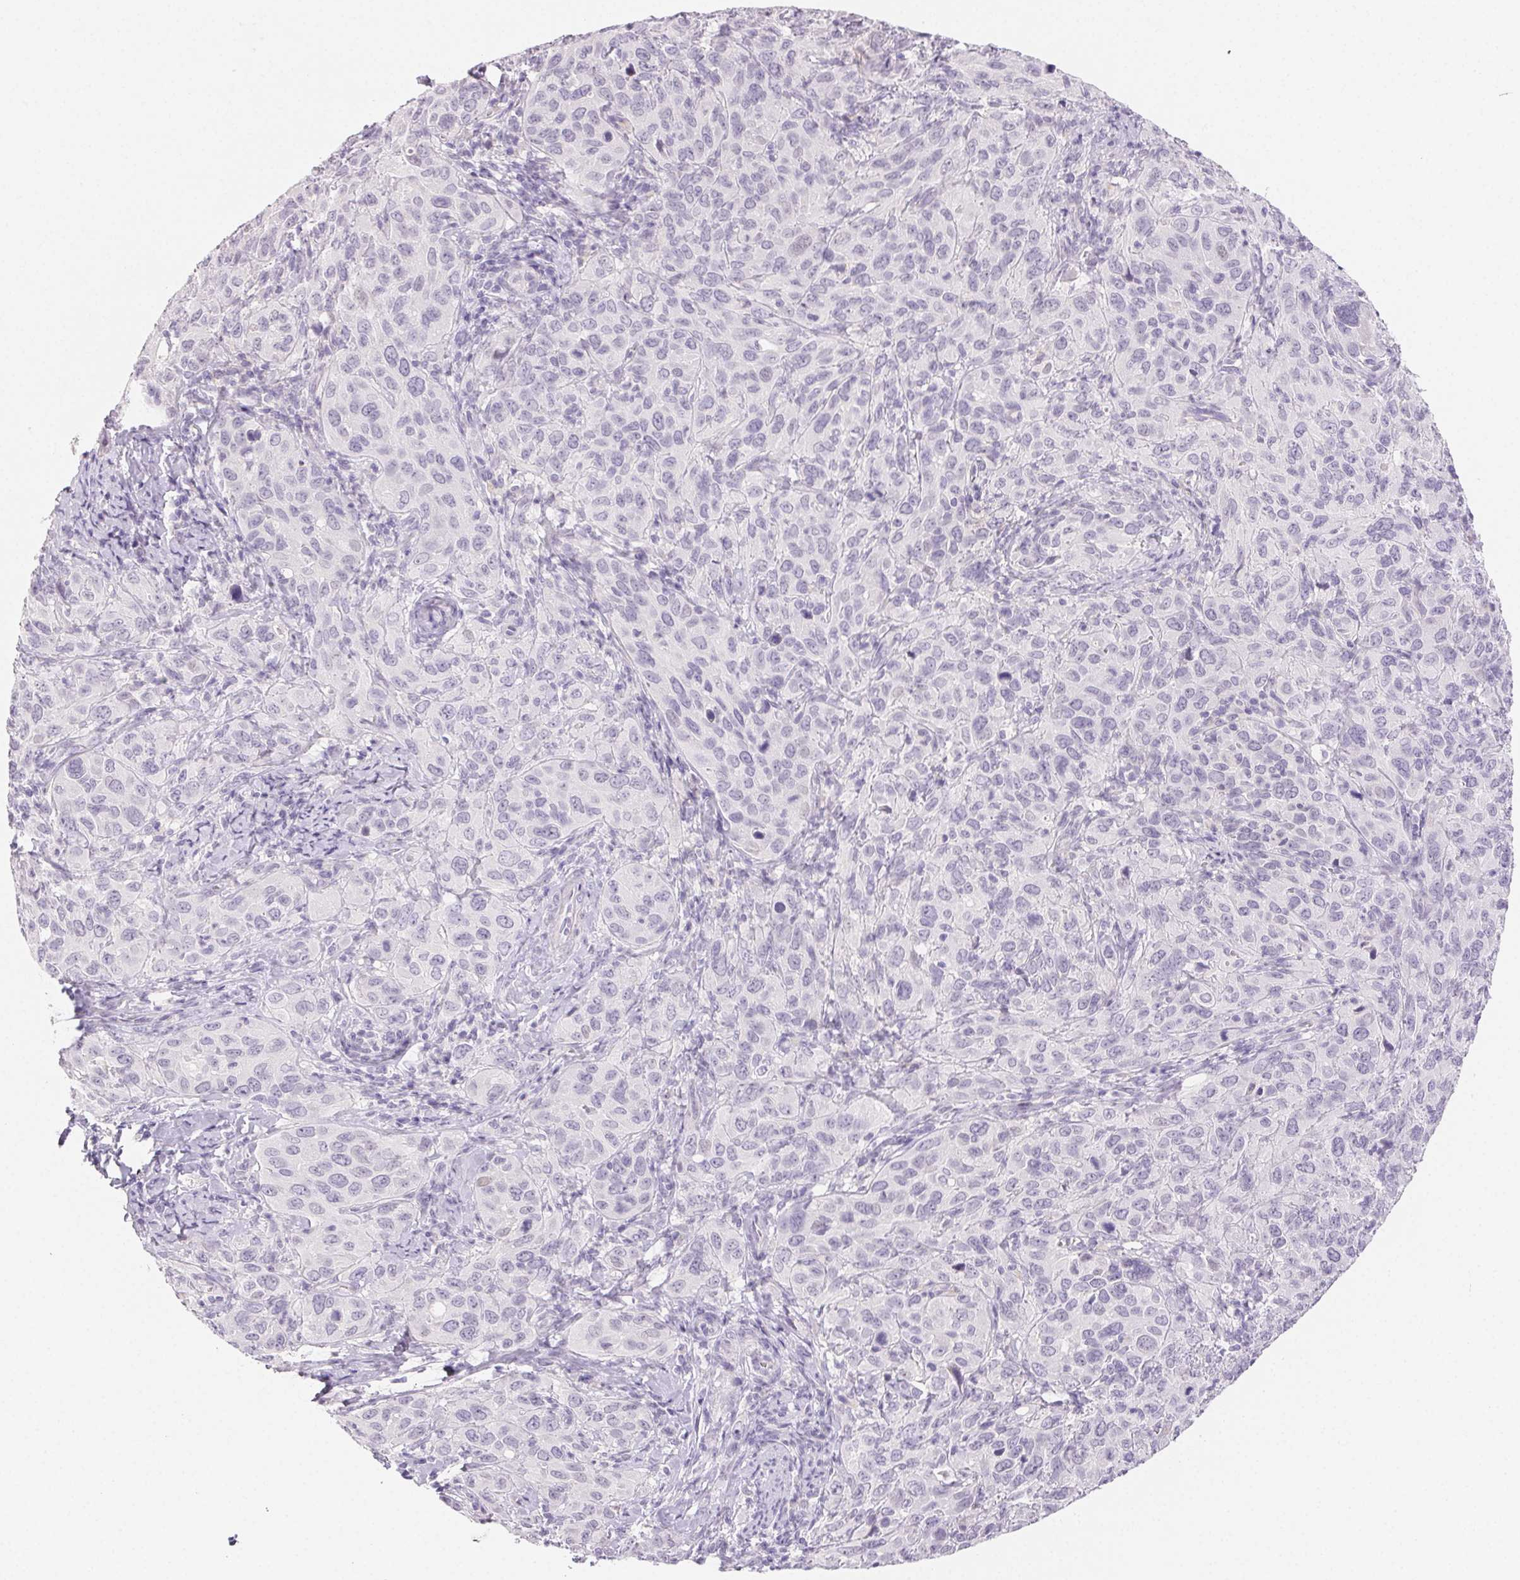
{"staining": {"intensity": "negative", "quantity": "none", "location": "none"}, "tissue": "cervical cancer", "cell_type": "Tumor cells", "image_type": "cancer", "snomed": [{"axis": "morphology", "description": "Normal tissue, NOS"}, {"axis": "morphology", "description": "Squamous cell carcinoma, NOS"}, {"axis": "topography", "description": "Cervix"}], "caption": "DAB immunohistochemical staining of human squamous cell carcinoma (cervical) demonstrates no significant staining in tumor cells.", "gene": "BPIFB2", "patient": {"sex": "female", "age": 51}}